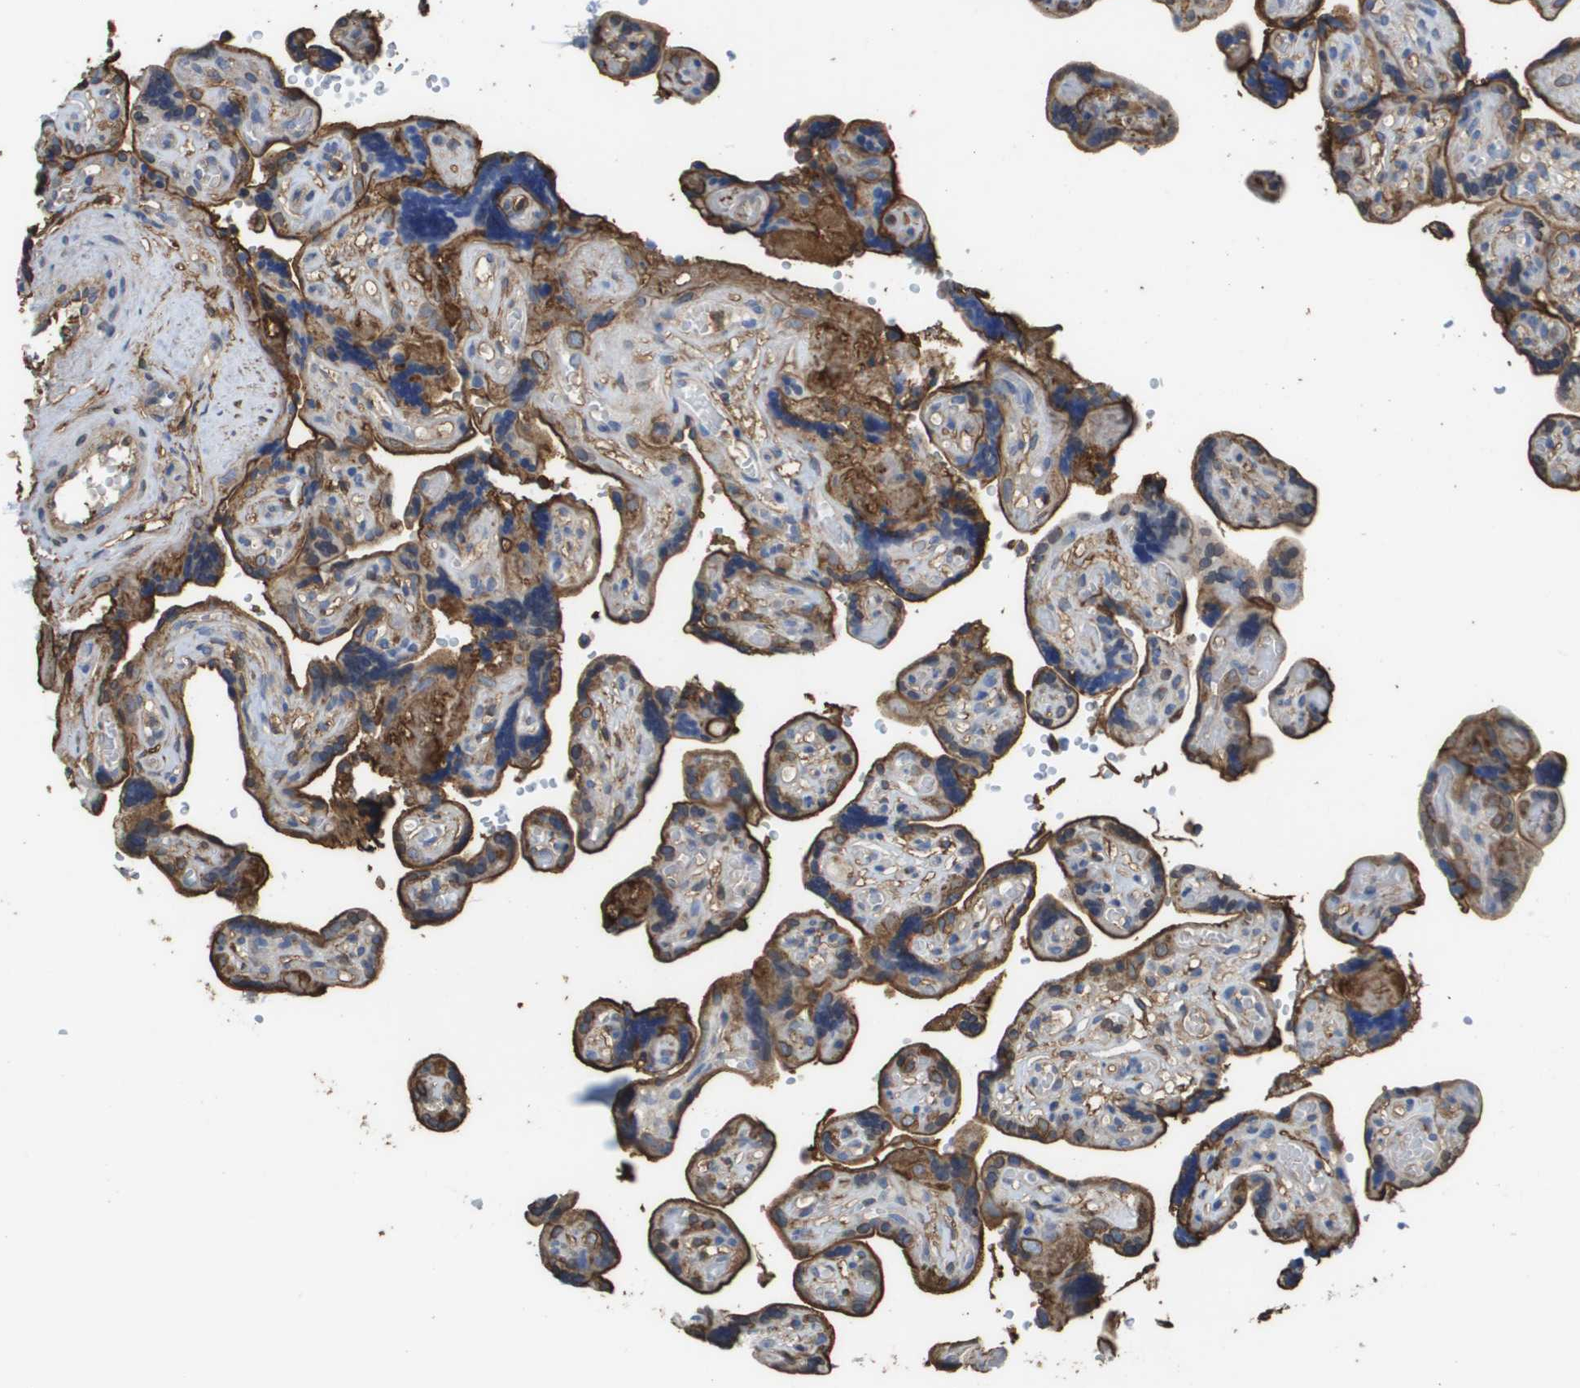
{"staining": {"intensity": "moderate", "quantity": ">75%", "location": "cytoplasmic/membranous"}, "tissue": "placenta", "cell_type": "Trophoblastic cells", "image_type": "normal", "snomed": [{"axis": "morphology", "description": "Normal tissue, NOS"}, {"axis": "topography", "description": "Placenta"}], "caption": "Placenta stained with DAB (3,3'-diaminobenzidine) immunohistochemistry reveals medium levels of moderate cytoplasmic/membranous expression in about >75% of trophoblastic cells.", "gene": "PASK", "patient": {"sex": "female", "age": 30}}